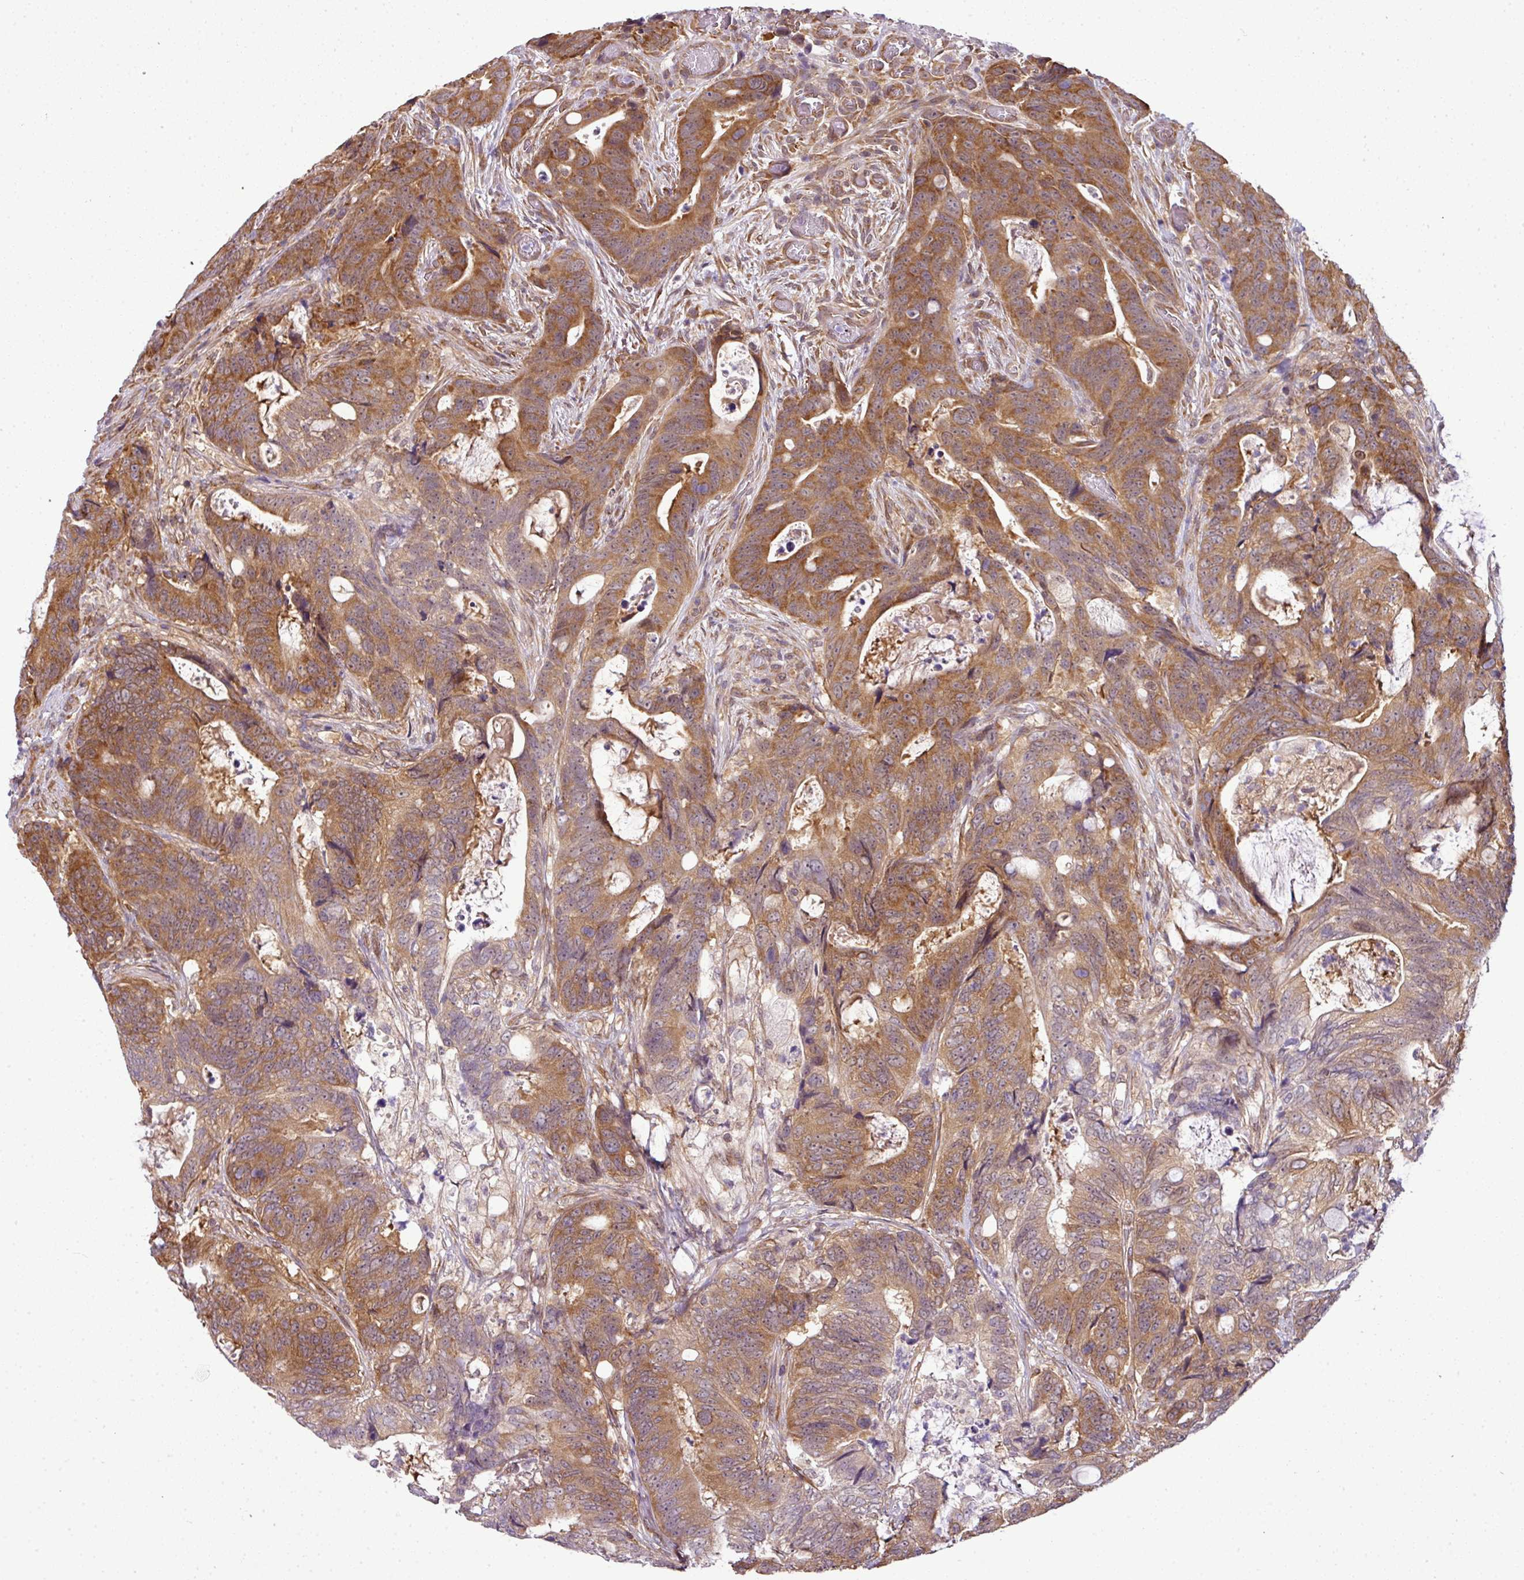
{"staining": {"intensity": "moderate", "quantity": ">75%", "location": "cytoplasmic/membranous"}, "tissue": "colorectal cancer", "cell_type": "Tumor cells", "image_type": "cancer", "snomed": [{"axis": "morphology", "description": "Adenocarcinoma, NOS"}, {"axis": "topography", "description": "Colon"}], "caption": "Protein positivity by immunohistochemistry demonstrates moderate cytoplasmic/membranous expression in approximately >75% of tumor cells in colorectal cancer. The staining is performed using DAB (3,3'-diaminobenzidine) brown chromogen to label protein expression. The nuclei are counter-stained blue using hematoxylin.", "gene": "RBM4B", "patient": {"sex": "female", "age": 82}}